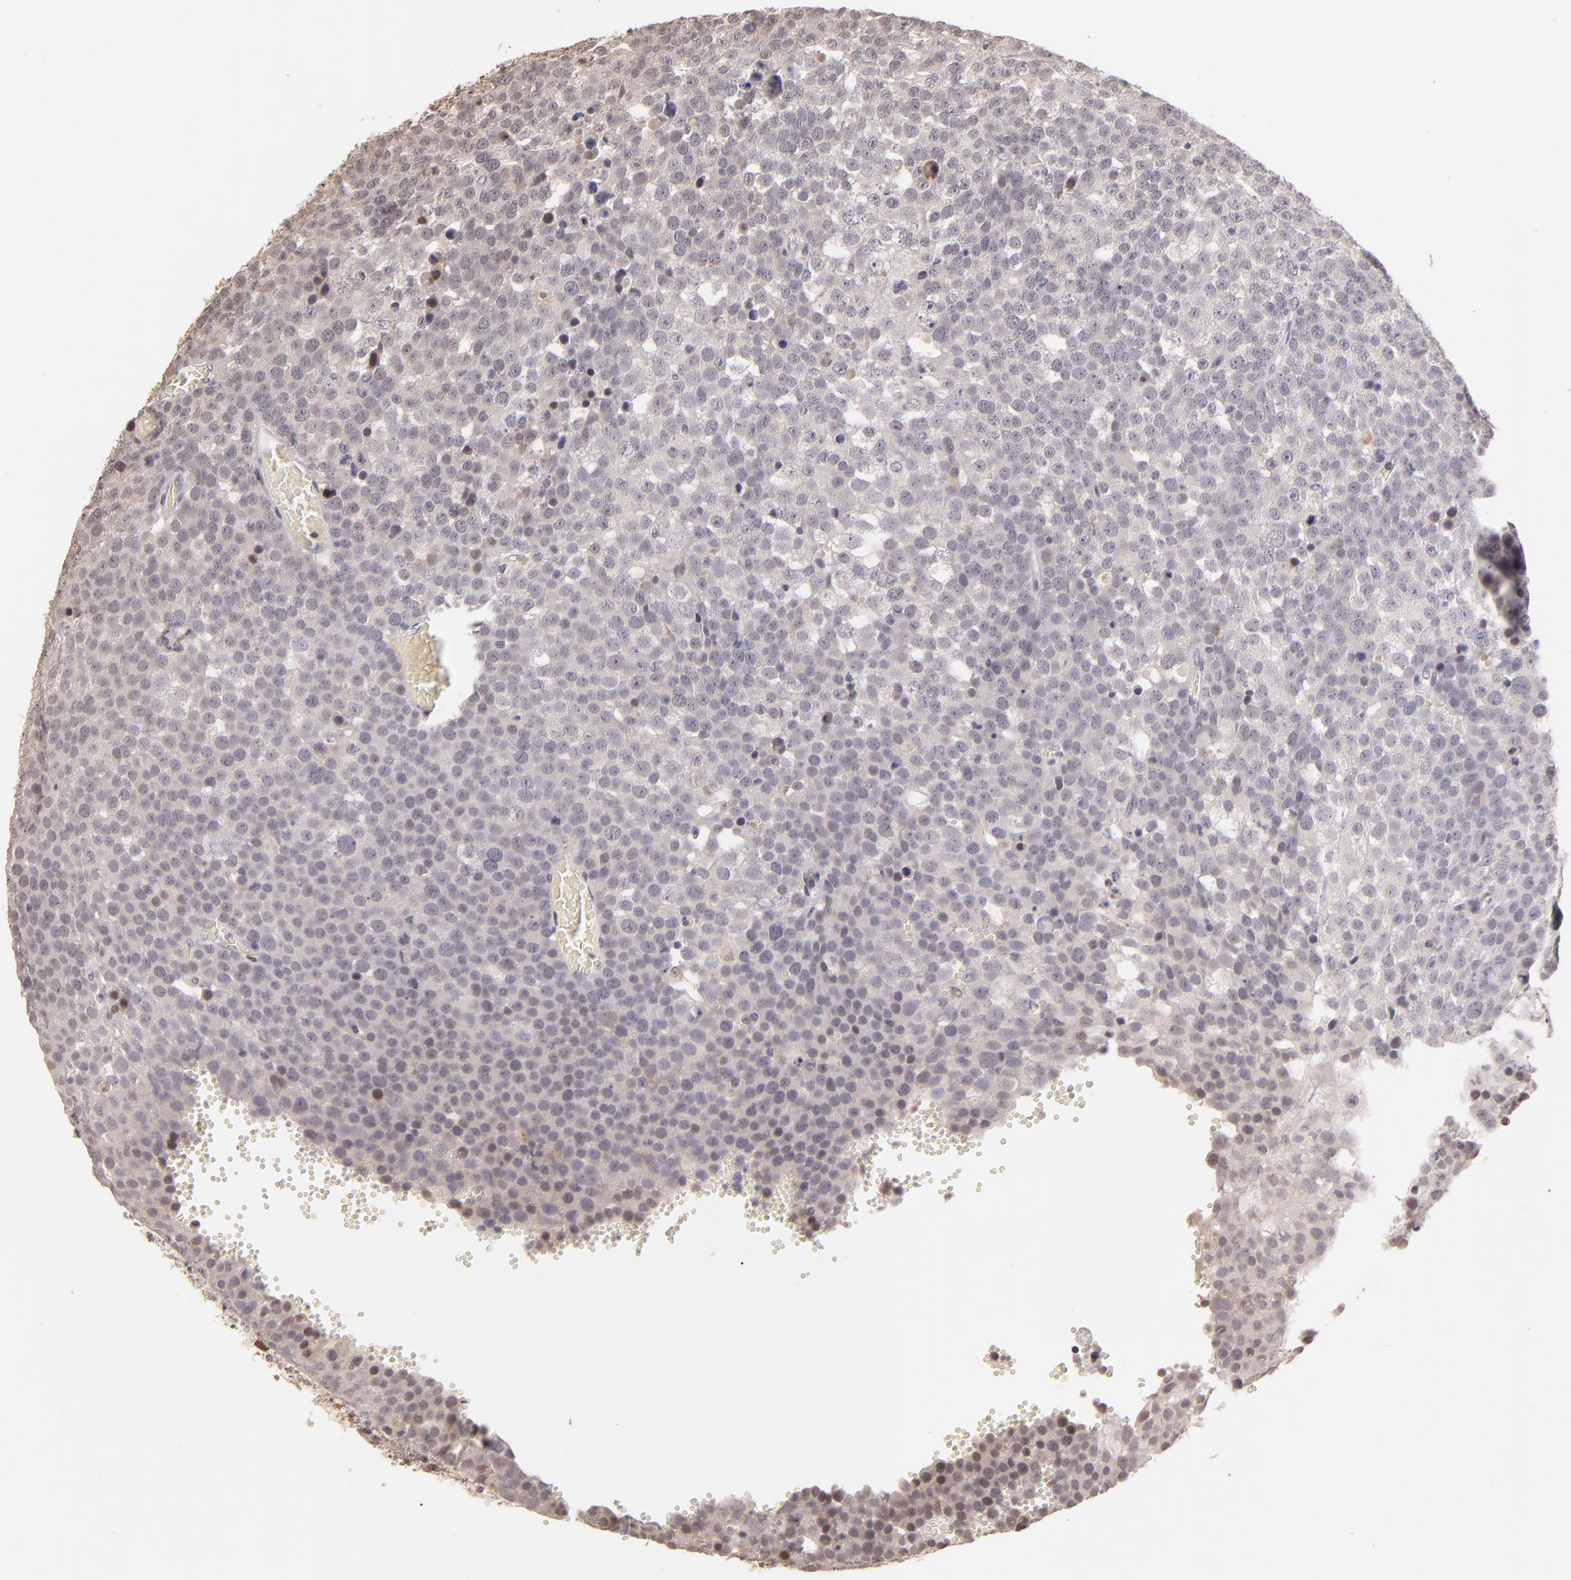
{"staining": {"intensity": "weak", "quantity": "<25%", "location": "nuclear"}, "tissue": "testis cancer", "cell_type": "Tumor cells", "image_type": "cancer", "snomed": [{"axis": "morphology", "description": "Seminoma, NOS"}, {"axis": "topography", "description": "Testis"}], "caption": "Protein analysis of testis cancer (seminoma) shows no significant positivity in tumor cells.", "gene": "RARB", "patient": {"sex": "male", "age": 71}}